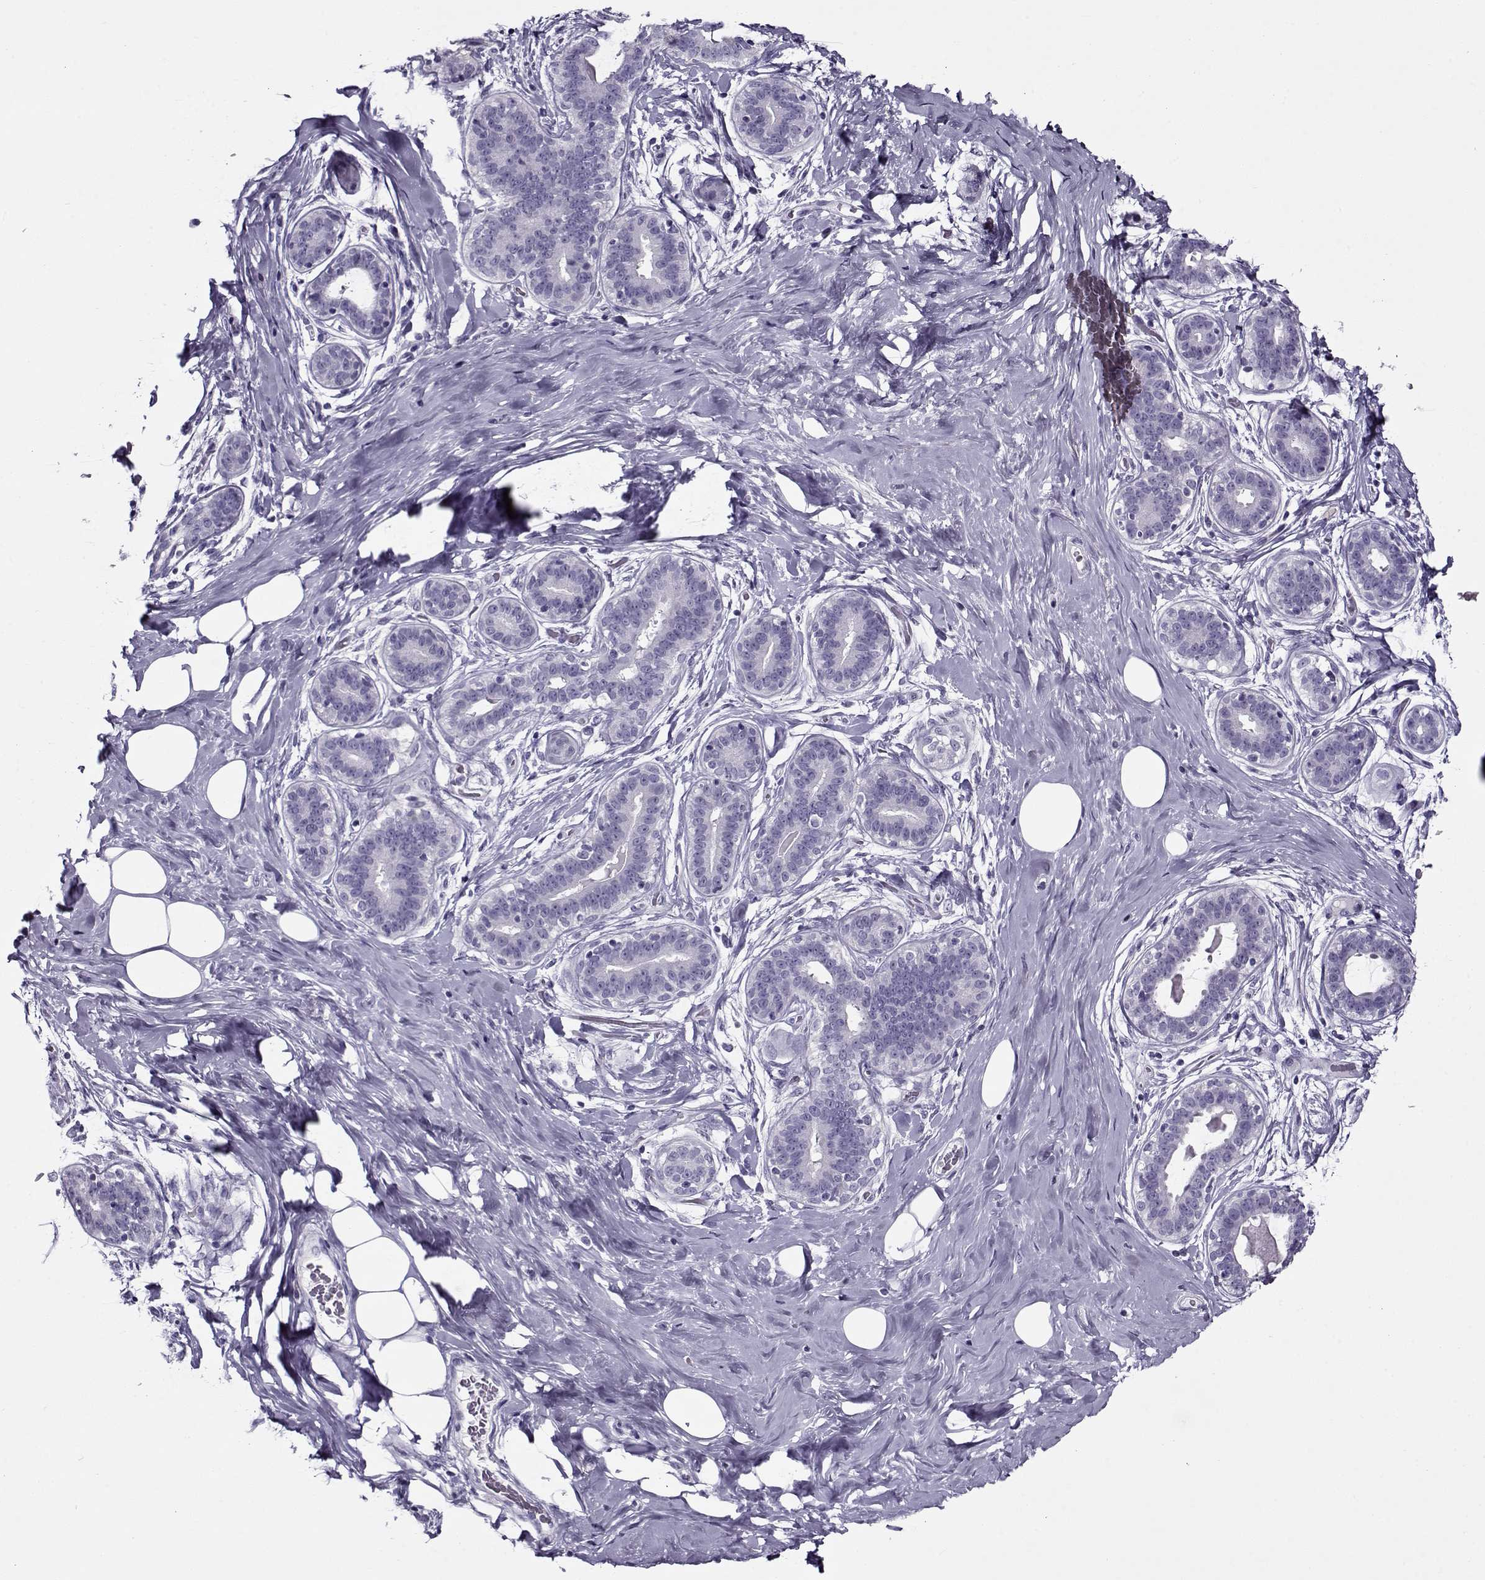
{"staining": {"intensity": "negative", "quantity": "none", "location": "none"}, "tissue": "breast", "cell_type": "Adipocytes", "image_type": "normal", "snomed": [{"axis": "morphology", "description": "Normal tissue, NOS"}, {"axis": "topography", "description": "Skin"}, {"axis": "topography", "description": "Breast"}], "caption": "The histopathology image reveals no significant expression in adipocytes of breast. (Stains: DAB (3,3'-diaminobenzidine) immunohistochemistry (IHC) with hematoxylin counter stain, Microscopy: brightfield microscopy at high magnification).", "gene": "GAGE10", "patient": {"sex": "female", "age": 43}}